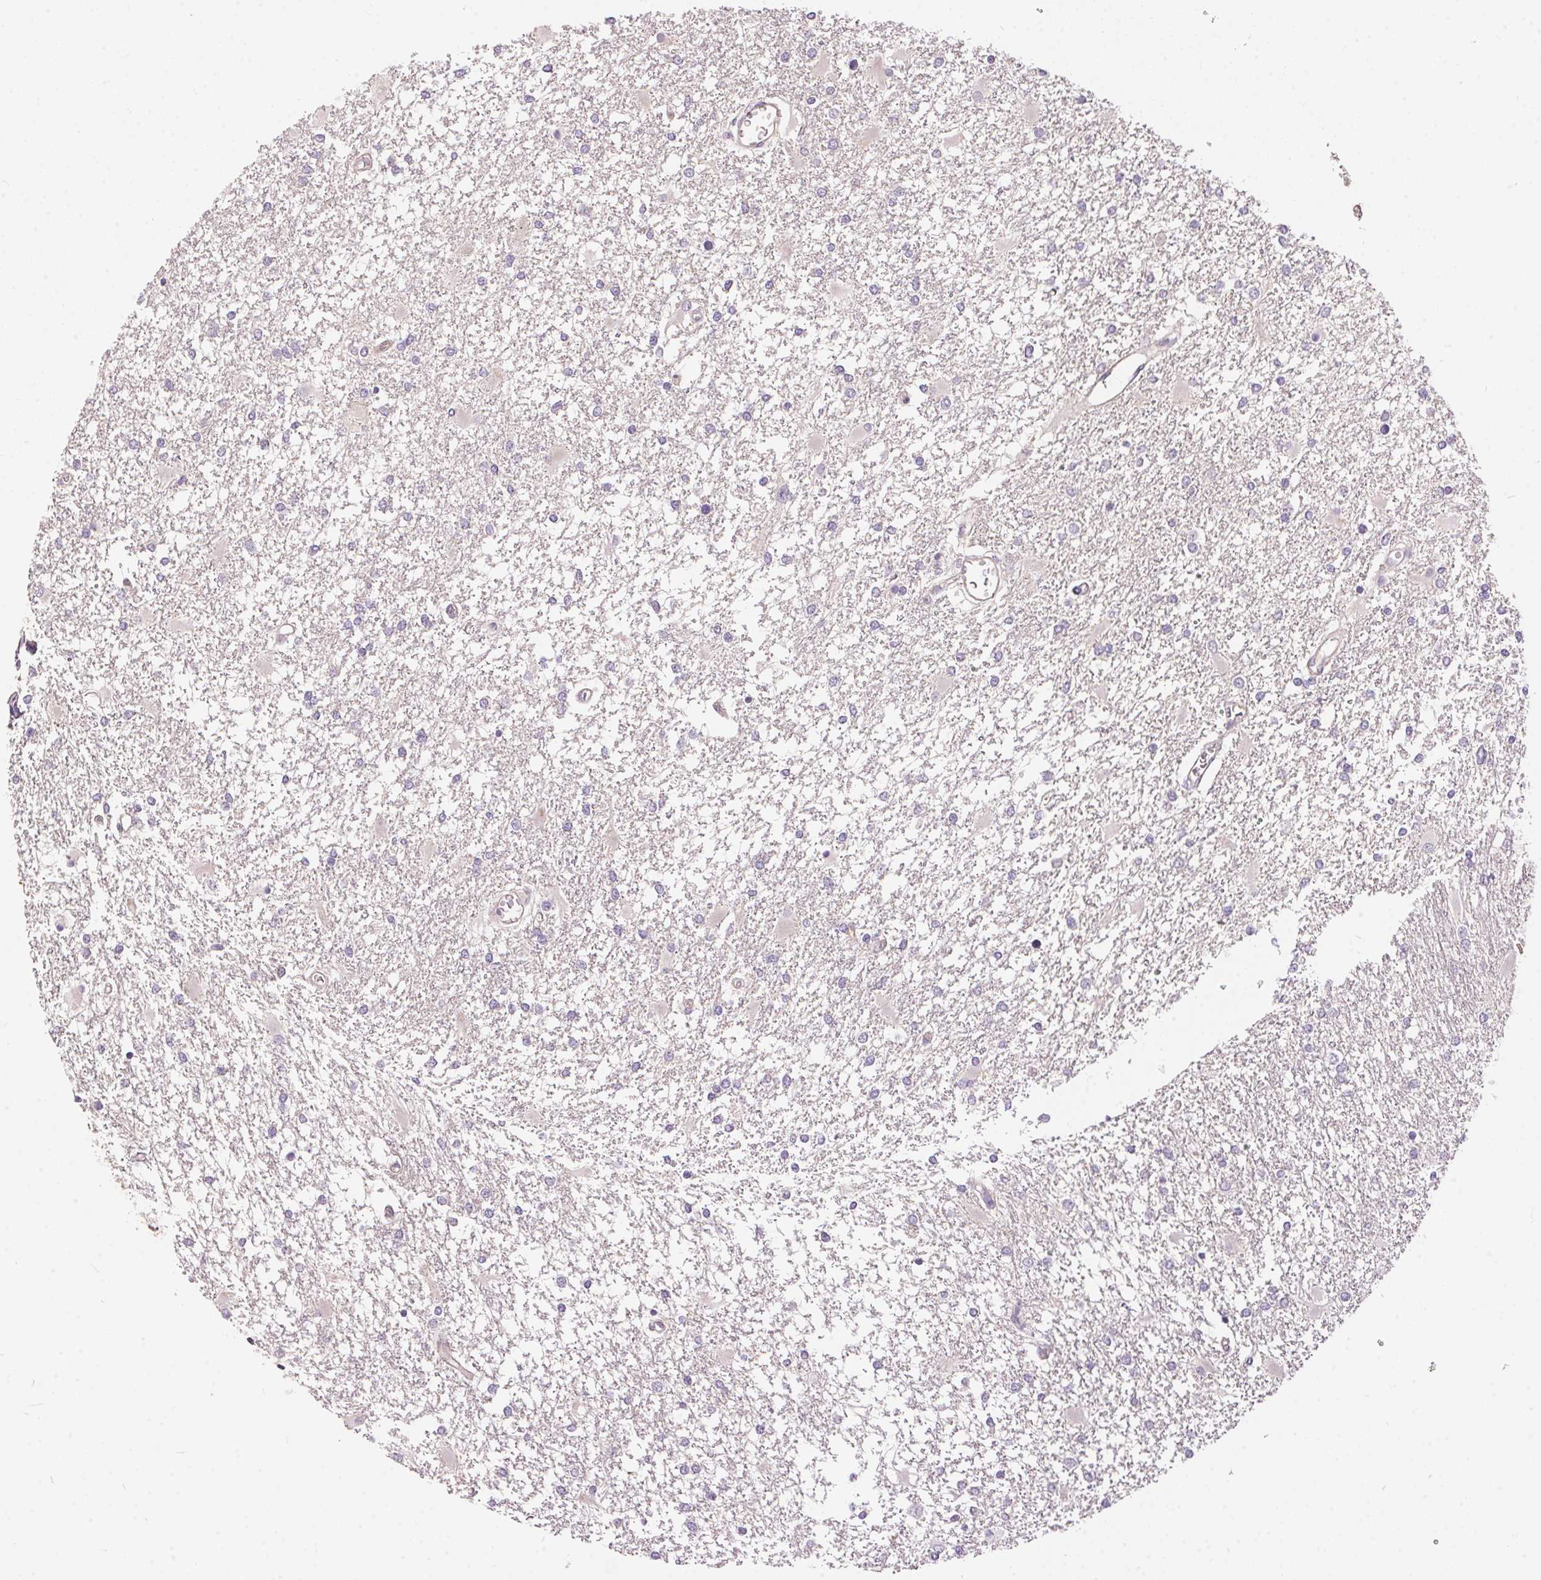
{"staining": {"intensity": "negative", "quantity": "none", "location": "none"}, "tissue": "glioma", "cell_type": "Tumor cells", "image_type": "cancer", "snomed": [{"axis": "morphology", "description": "Glioma, malignant, High grade"}, {"axis": "topography", "description": "Cerebral cortex"}], "caption": "DAB (3,3'-diaminobenzidine) immunohistochemical staining of glioma shows no significant expression in tumor cells. The staining is performed using DAB (3,3'-diaminobenzidine) brown chromogen with nuclei counter-stained in using hematoxylin.", "gene": "UNC13B", "patient": {"sex": "male", "age": 79}}